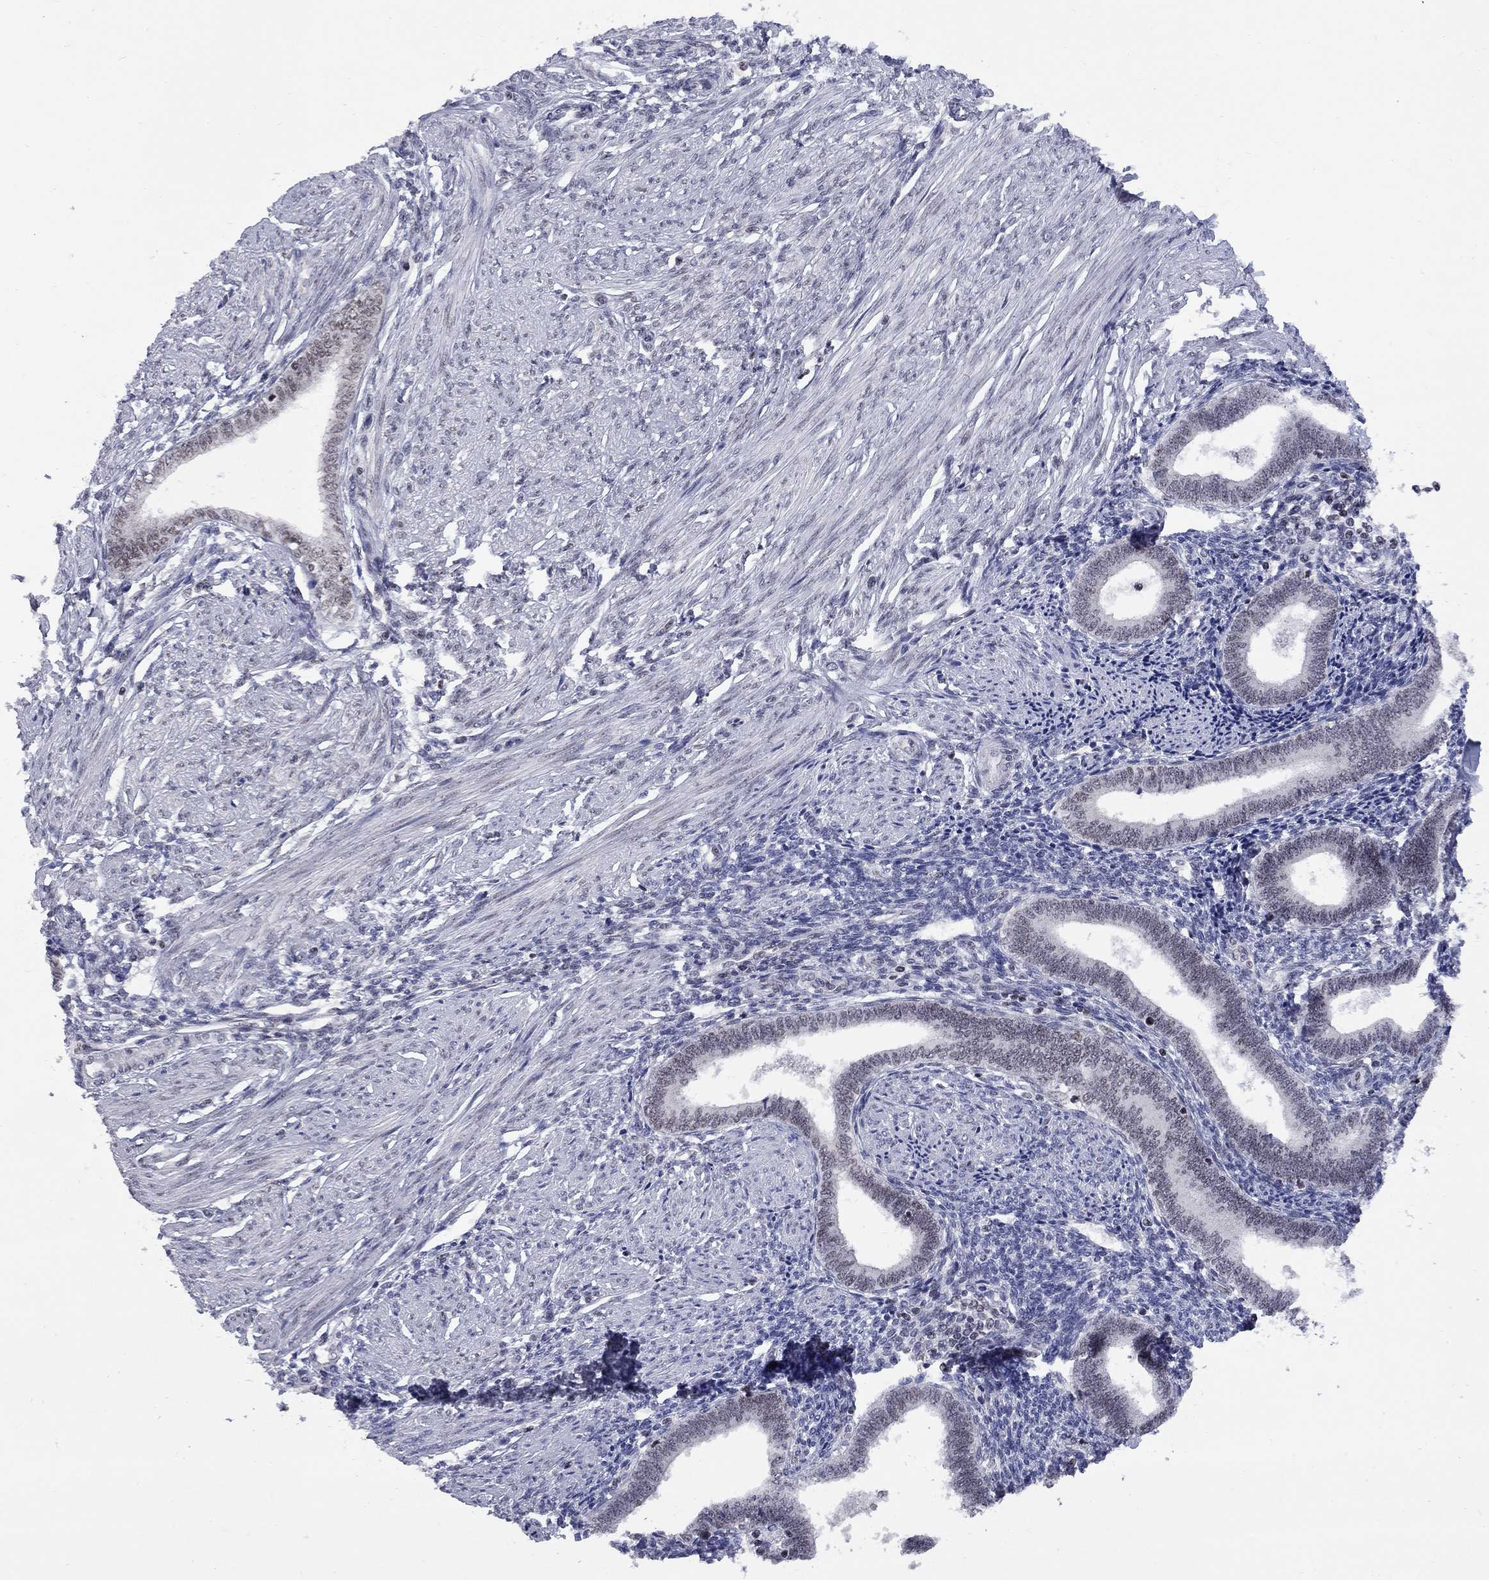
{"staining": {"intensity": "negative", "quantity": "none", "location": "none"}, "tissue": "endometrium", "cell_type": "Cells in endometrial stroma", "image_type": "normal", "snomed": [{"axis": "morphology", "description": "Normal tissue, NOS"}, {"axis": "topography", "description": "Endometrium"}], "caption": "Immunohistochemical staining of unremarkable human endometrium demonstrates no significant staining in cells in endometrial stroma.", "gene": "TAF9", "patient": {"sex": "female", "age": 42}}